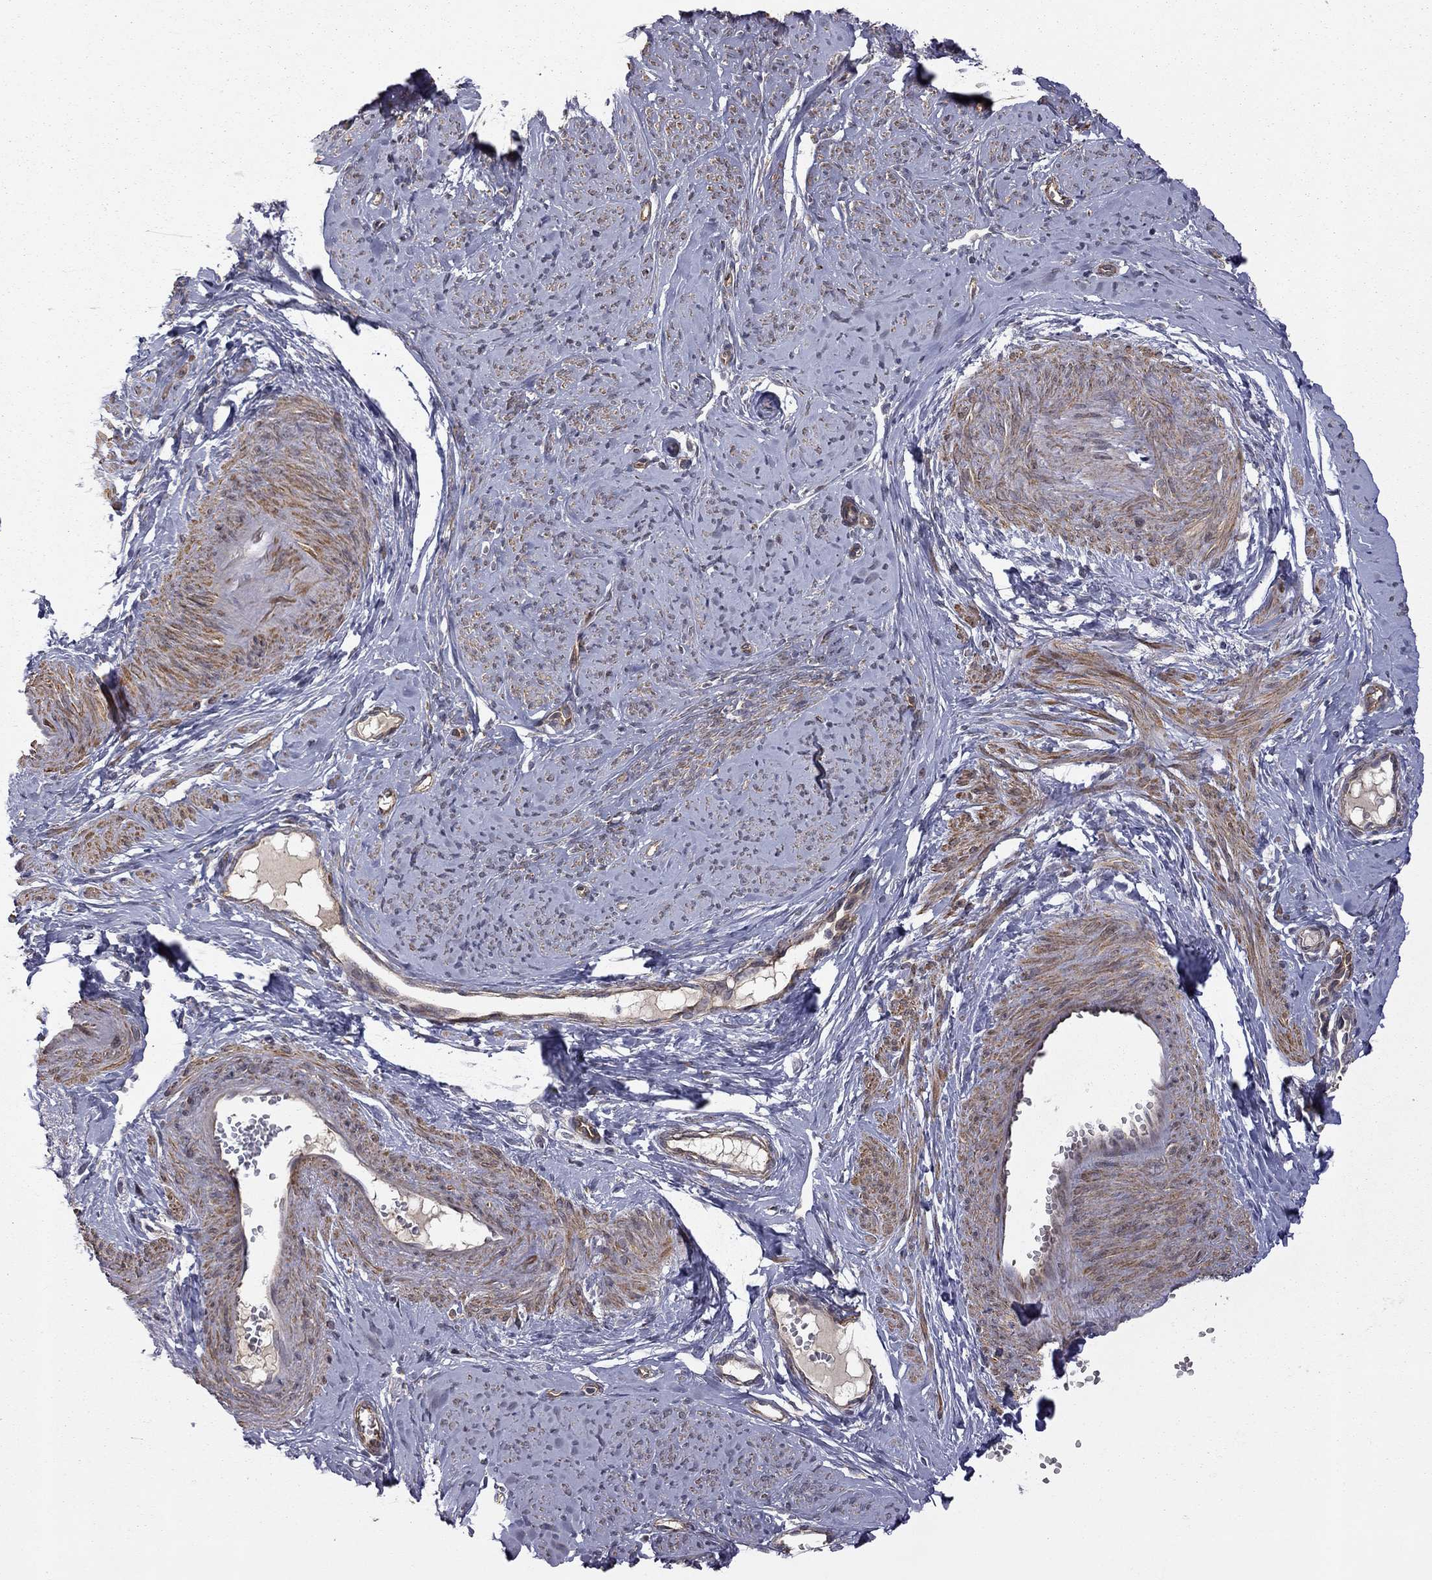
{"staining": {"intensity": "moderate", "quantity": ">75%", "location": "cytoplasmic/membranous"}, "tissue": "smooth muscle", "cell_type": "Smooth muscle cells", "image_type": "normal", "snomed": [{"axis": "morphology", "description": "Normal tissue, NOS"}, {"axis": "topography", "description": "Smooth muscle"}], "caption": "A micrograph showing moderate cytoplasmic/membranous staining in about >75% of smooth muscle cells in benign smooth muscle, as visualized by brown immunohistochemical staining.", "gene": "EXOC3L2", "patient": {"sex": "female", "age": 48}}